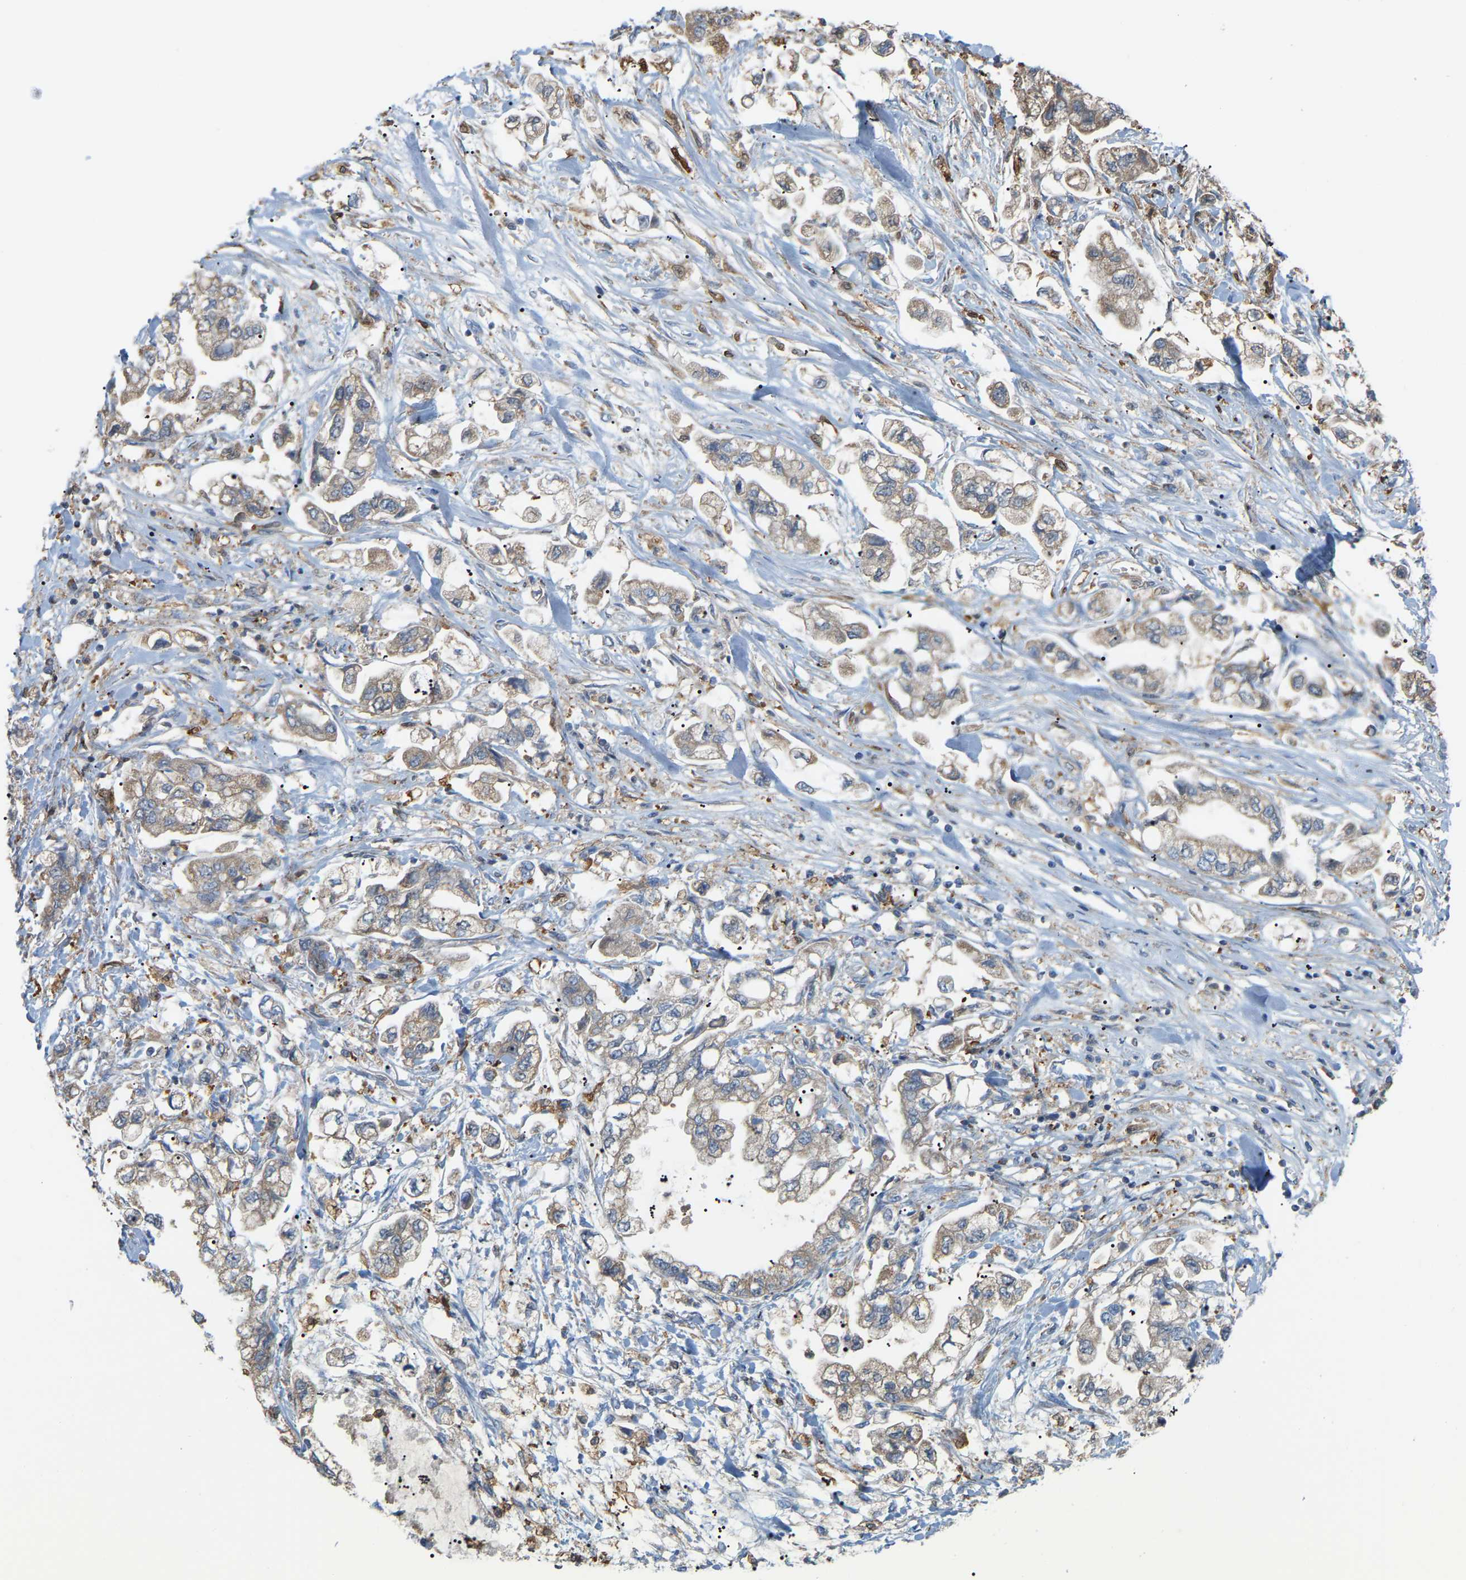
{"staining": {"intensity": "weak", "quantity": ">75%", "location": "cytoplasmic/membranous"}, "tissue": "stomach cancer", "cell_type": "Tumor cells", "image_type": "cancer", "snomed": [{"axis": "morphology", "description": "Normal tissue, NOS"}, {"axis": "morphology", "description": "Adenocarcinoma, NOS"}, {"axis": "topography", "description": "Stomach"}], "caption": "A photomicrograph showing weak cytoplasmic/membranous expression in approximately >75% of tumor cells in adenocarcinoma (stomach), as visualized by brown immunohistochemical staining.", "gene": "CROT", "patient": {"sex": "male", "age": 62}}